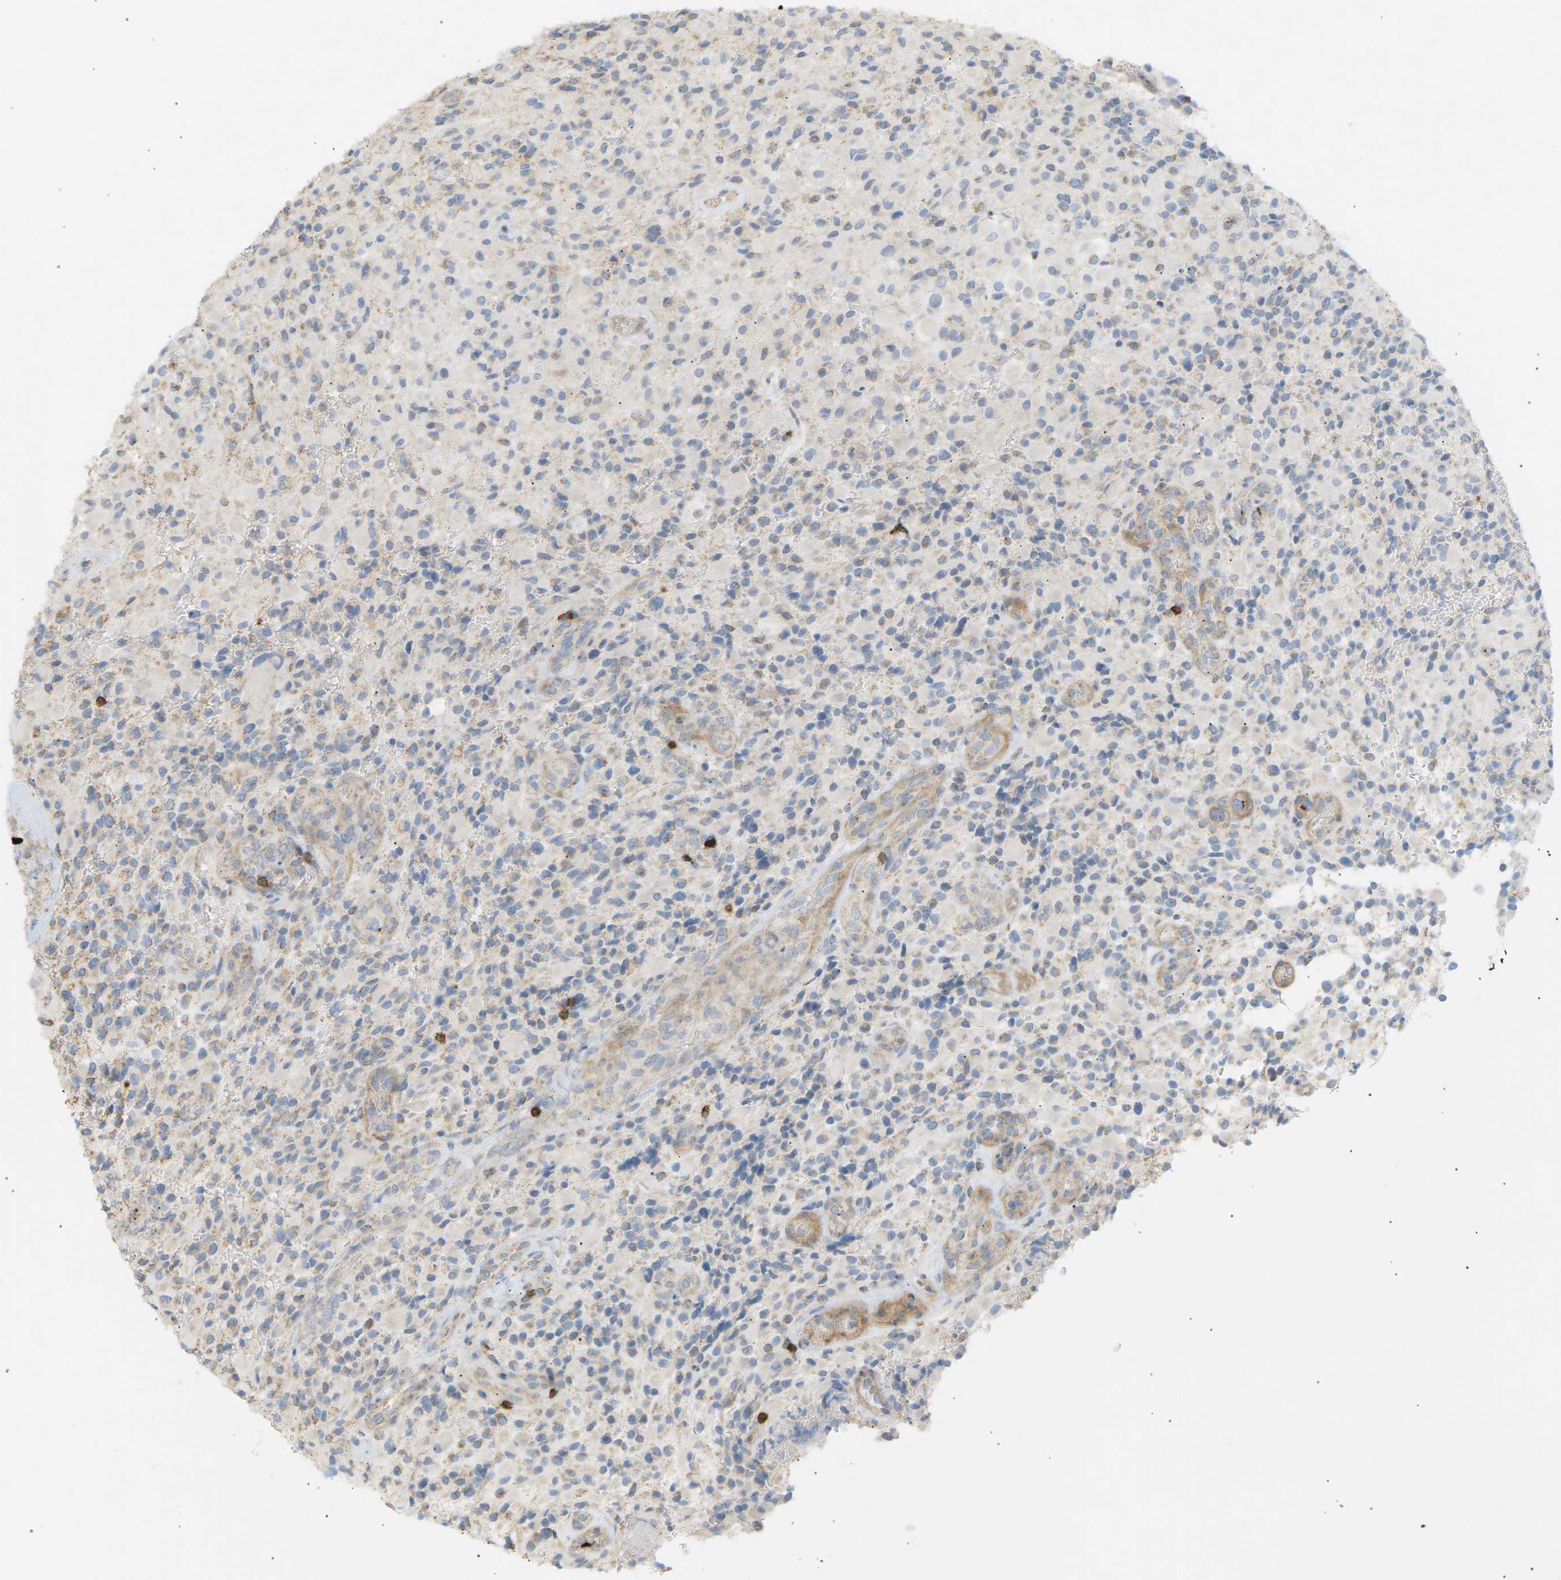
{"staining": {"intensity": "negative", "quantity": "none", "location": "none"}, "tissue": "glioma", "cell_type": "Tumor cells", "image_type": "cancer", "snomed": [{"axis": "morphology", "description": "Glioma, malignant, High grade"}, {"axis": "topography", "description": "Brain"}], "caption": "Immunohistochemical staining of glioma exhibits no significant expression in tumor cells.", "gene": "LIME1", "patient": {"sex": "male", "age": 71}}